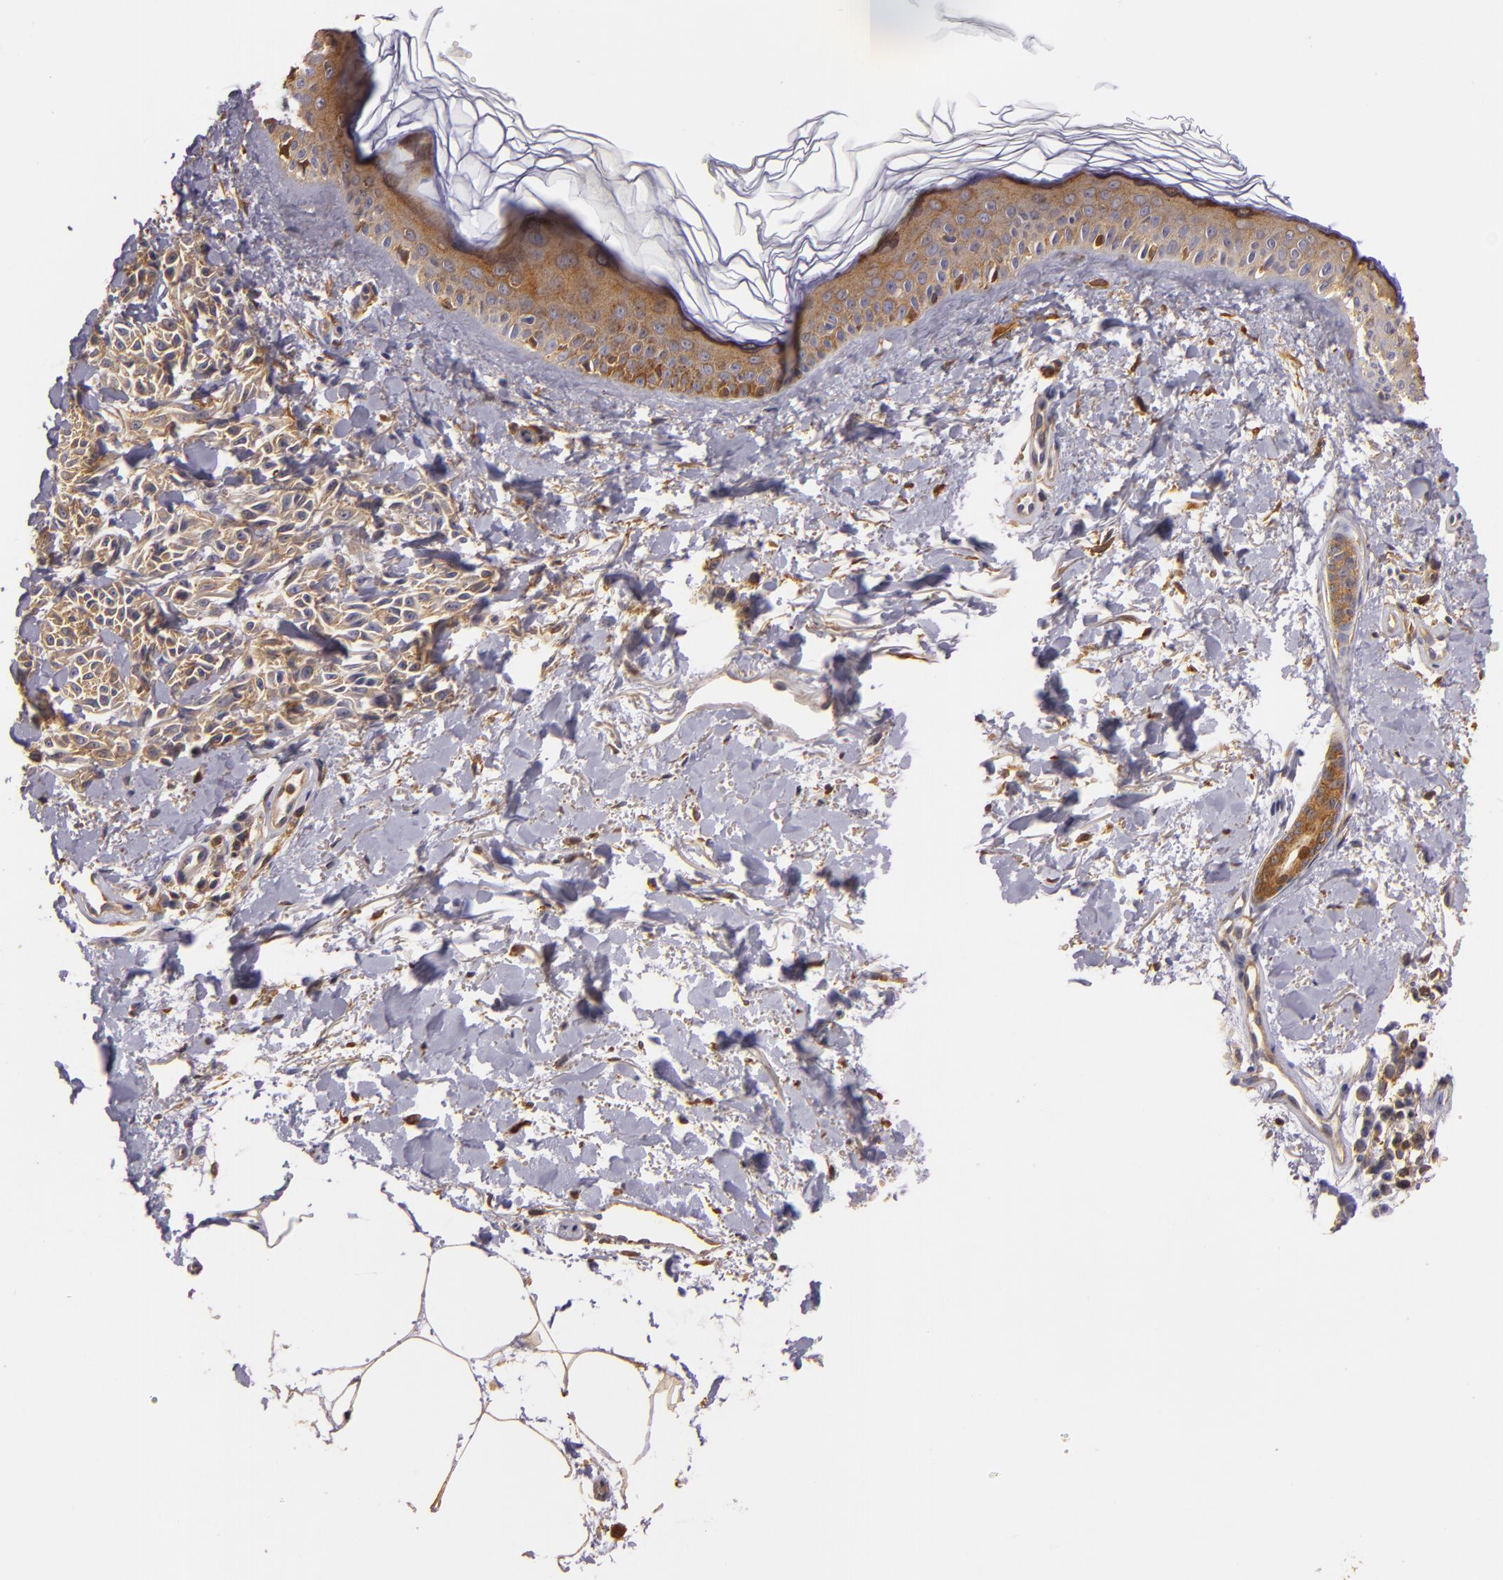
{"staining": {"intensity": "moderate", "quantity": ">75%", "location": "cytoplasmic/membranous"}, "tissue": "melanoma", "cell_type": "Tumor cells", "image_type": "cancer", "snomed": [{"axis": "morphology", "description": "Malignant melanoma, NOS"}, {"axis": "topography", "description": "Skin"}], "caption": "Melanoma stained with a brown dye displays moderate cytoplasmic/membranous positive expression in approximately >75% of tumor cells.", "gene": "TOM1", "patient": {"sex": "female", "age": 73}}